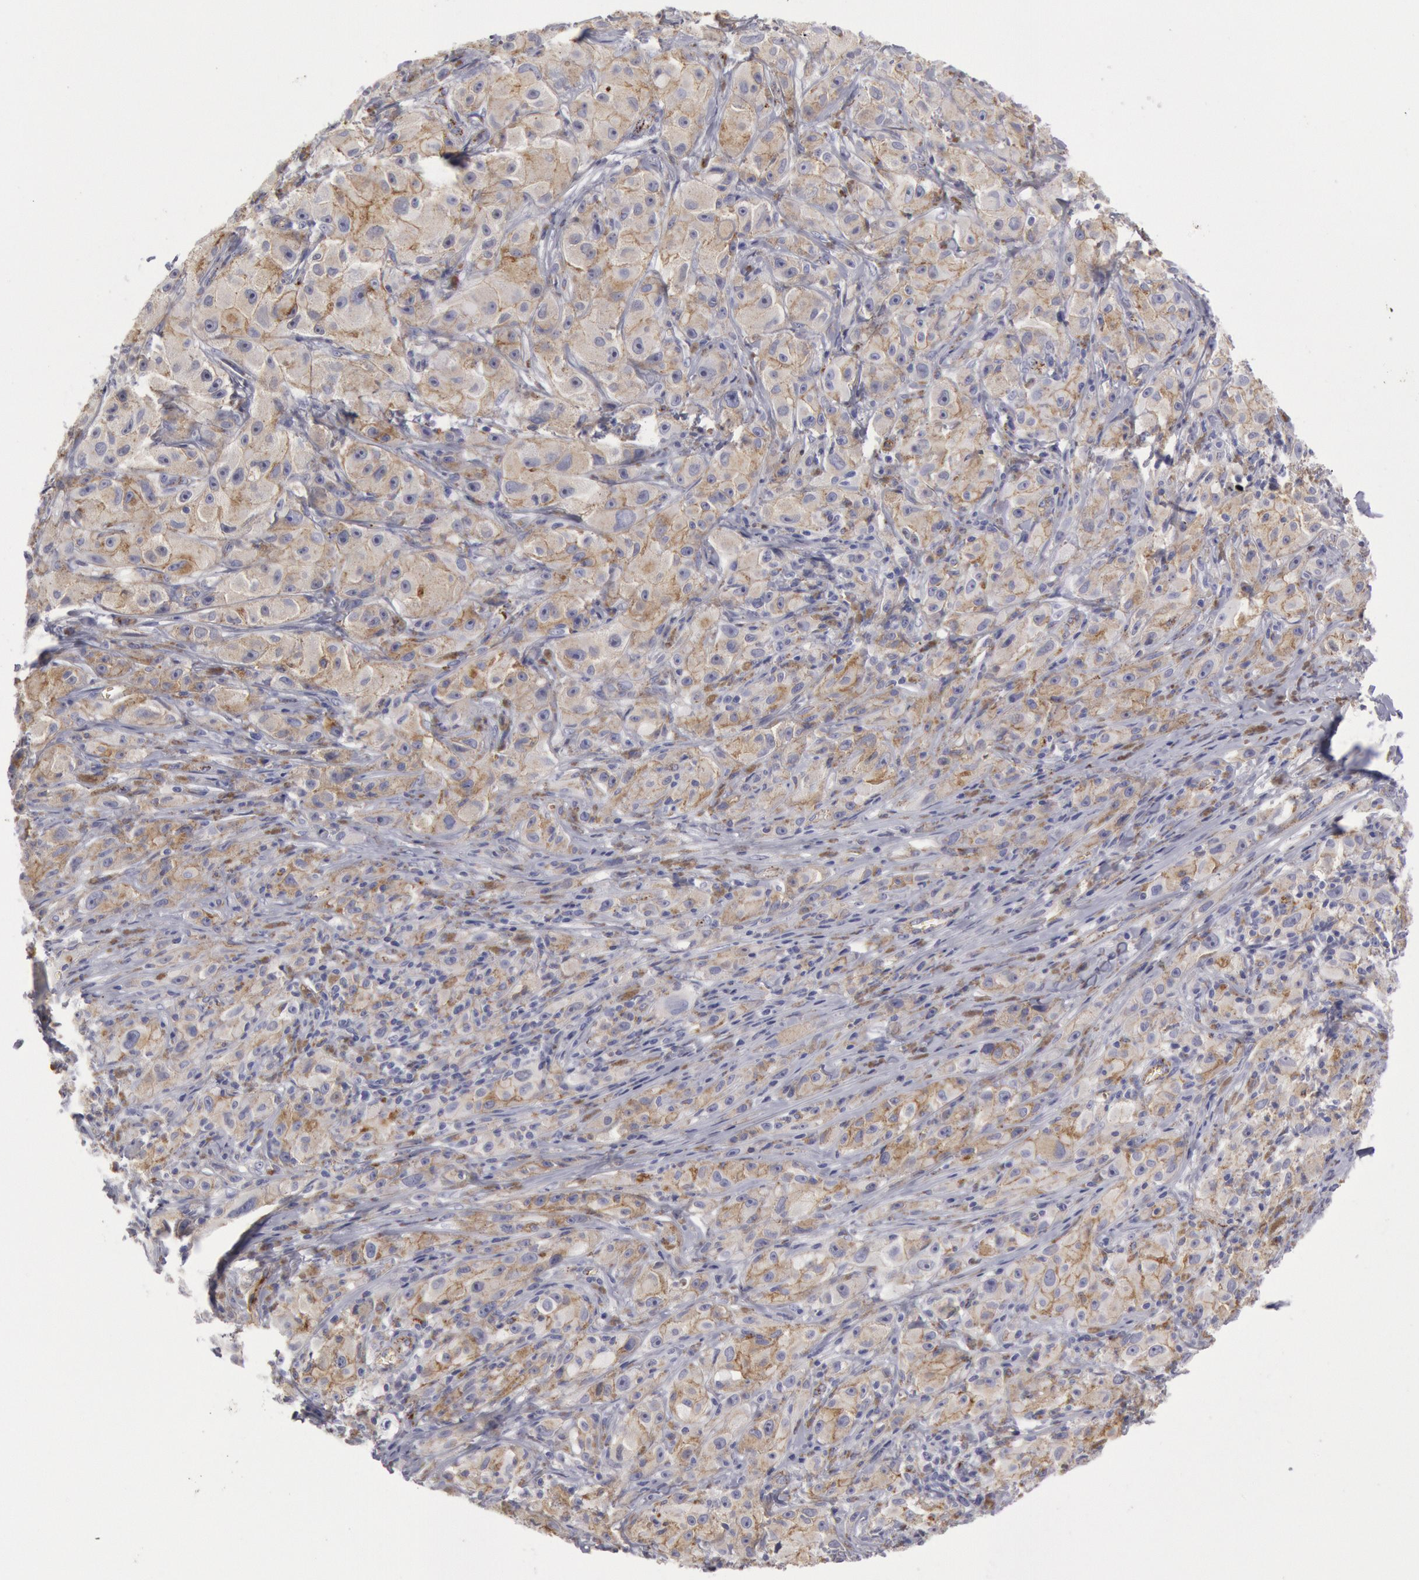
{"staining": {"intensity": "negative", "quantity": "none", "location": "none"}, "tissue": "melanoma", "cell_type": "Tumor cells", "image_type": "cancer", "snomed": [{"axis": "morphology", "description": "Malignant melanoma, NOS"}, {"axis": "topography", "description": "Skin"}], "caption": "IHC histopathology image of malignant melanoma stained for a protein (brown), which shows no staining in tumor cells.", "gene": "FLOT1", "patient": {"sex": "male", "age": 56}}